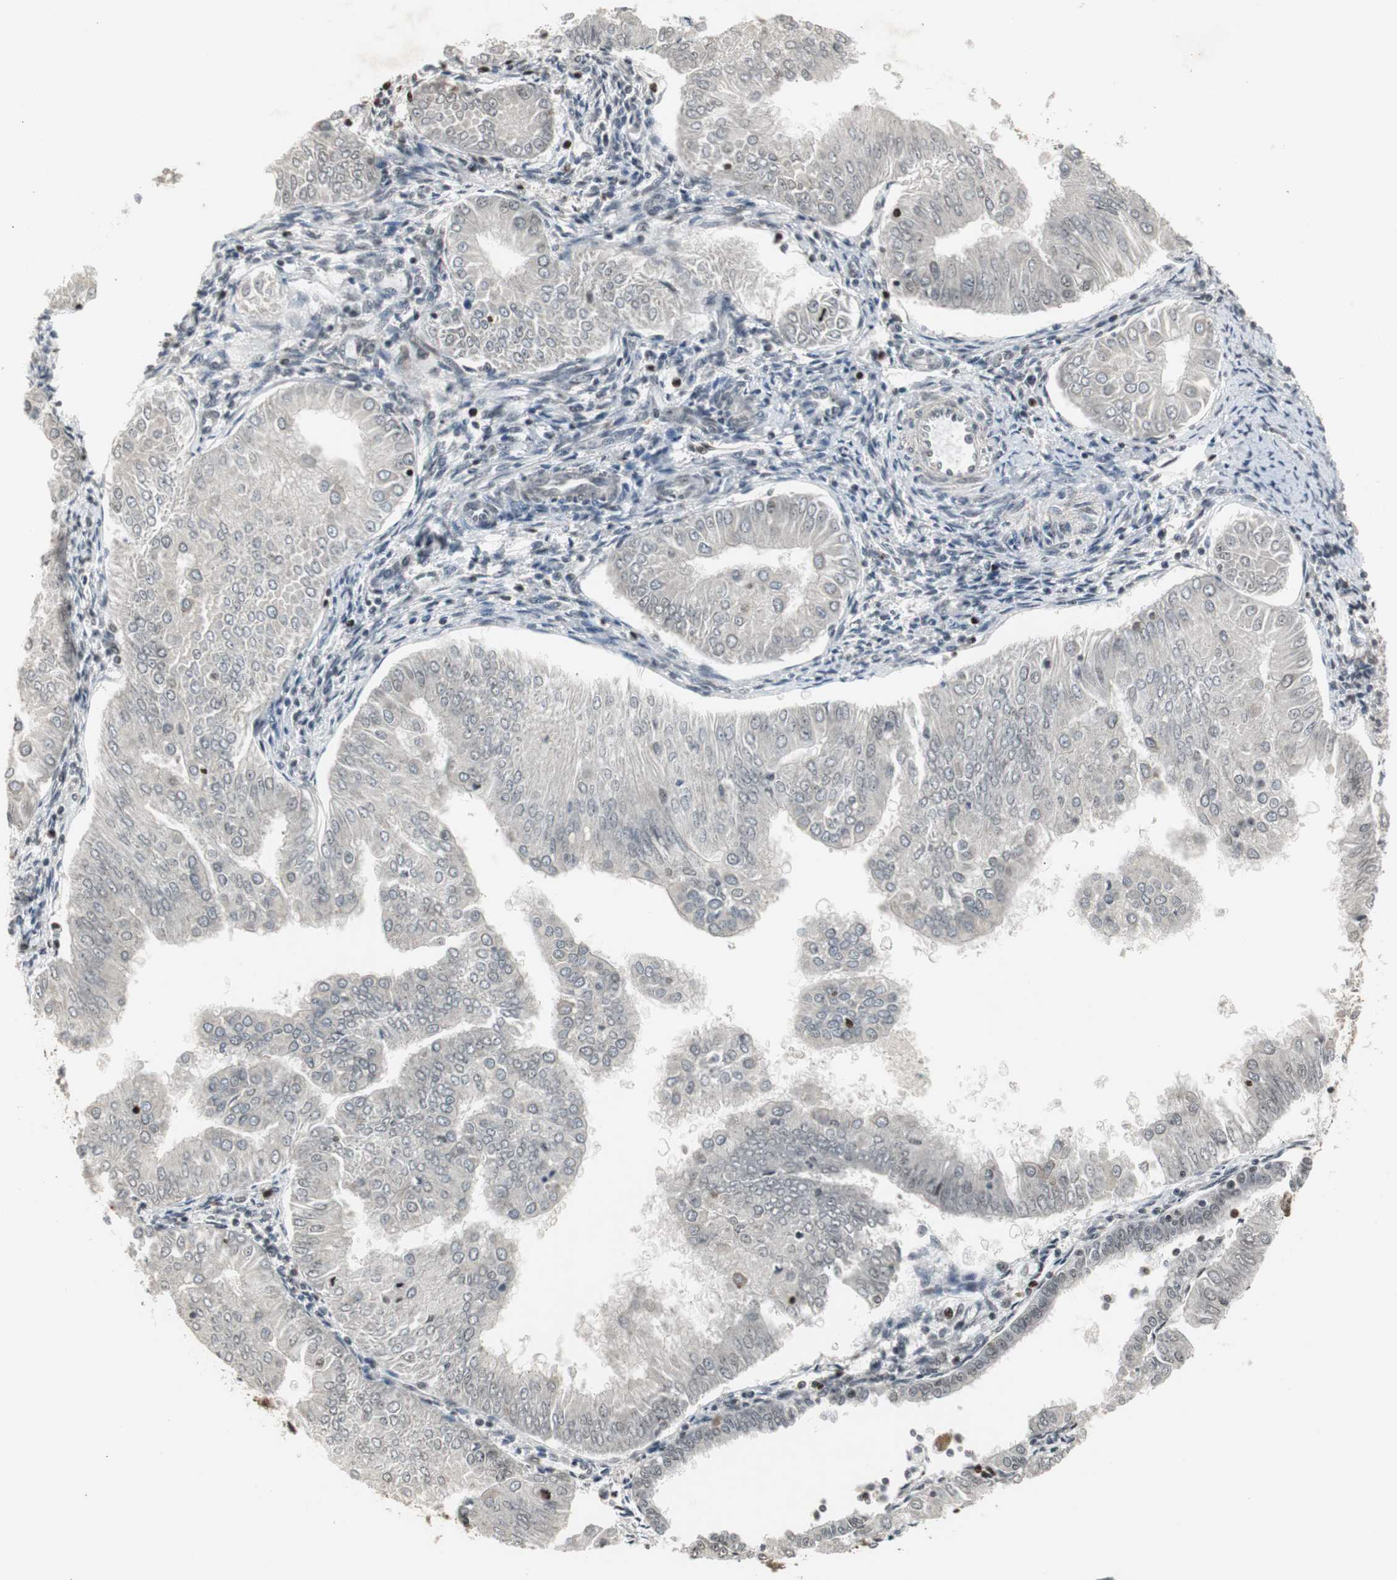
{"staining": {"intensity": "negative", "quantity": "none", "location": "none"}, "tissue": "endometrial cancer", "cell_type": "Tumor cells", "image_type": "cancer", "snomed": [{"axis": "morphology", "description": "Adenocarcinoma, NOS"}, {"axis": "topography", "description": "Endometrium"}], "caption": "Immunohistochemistry photomicrograph of endometrial adenocarcinoma stained for a protein (brown), which reveals no positivity in tumor cells.", "gene": "MPG", "patient": {"sex": "female", "age": 53}}